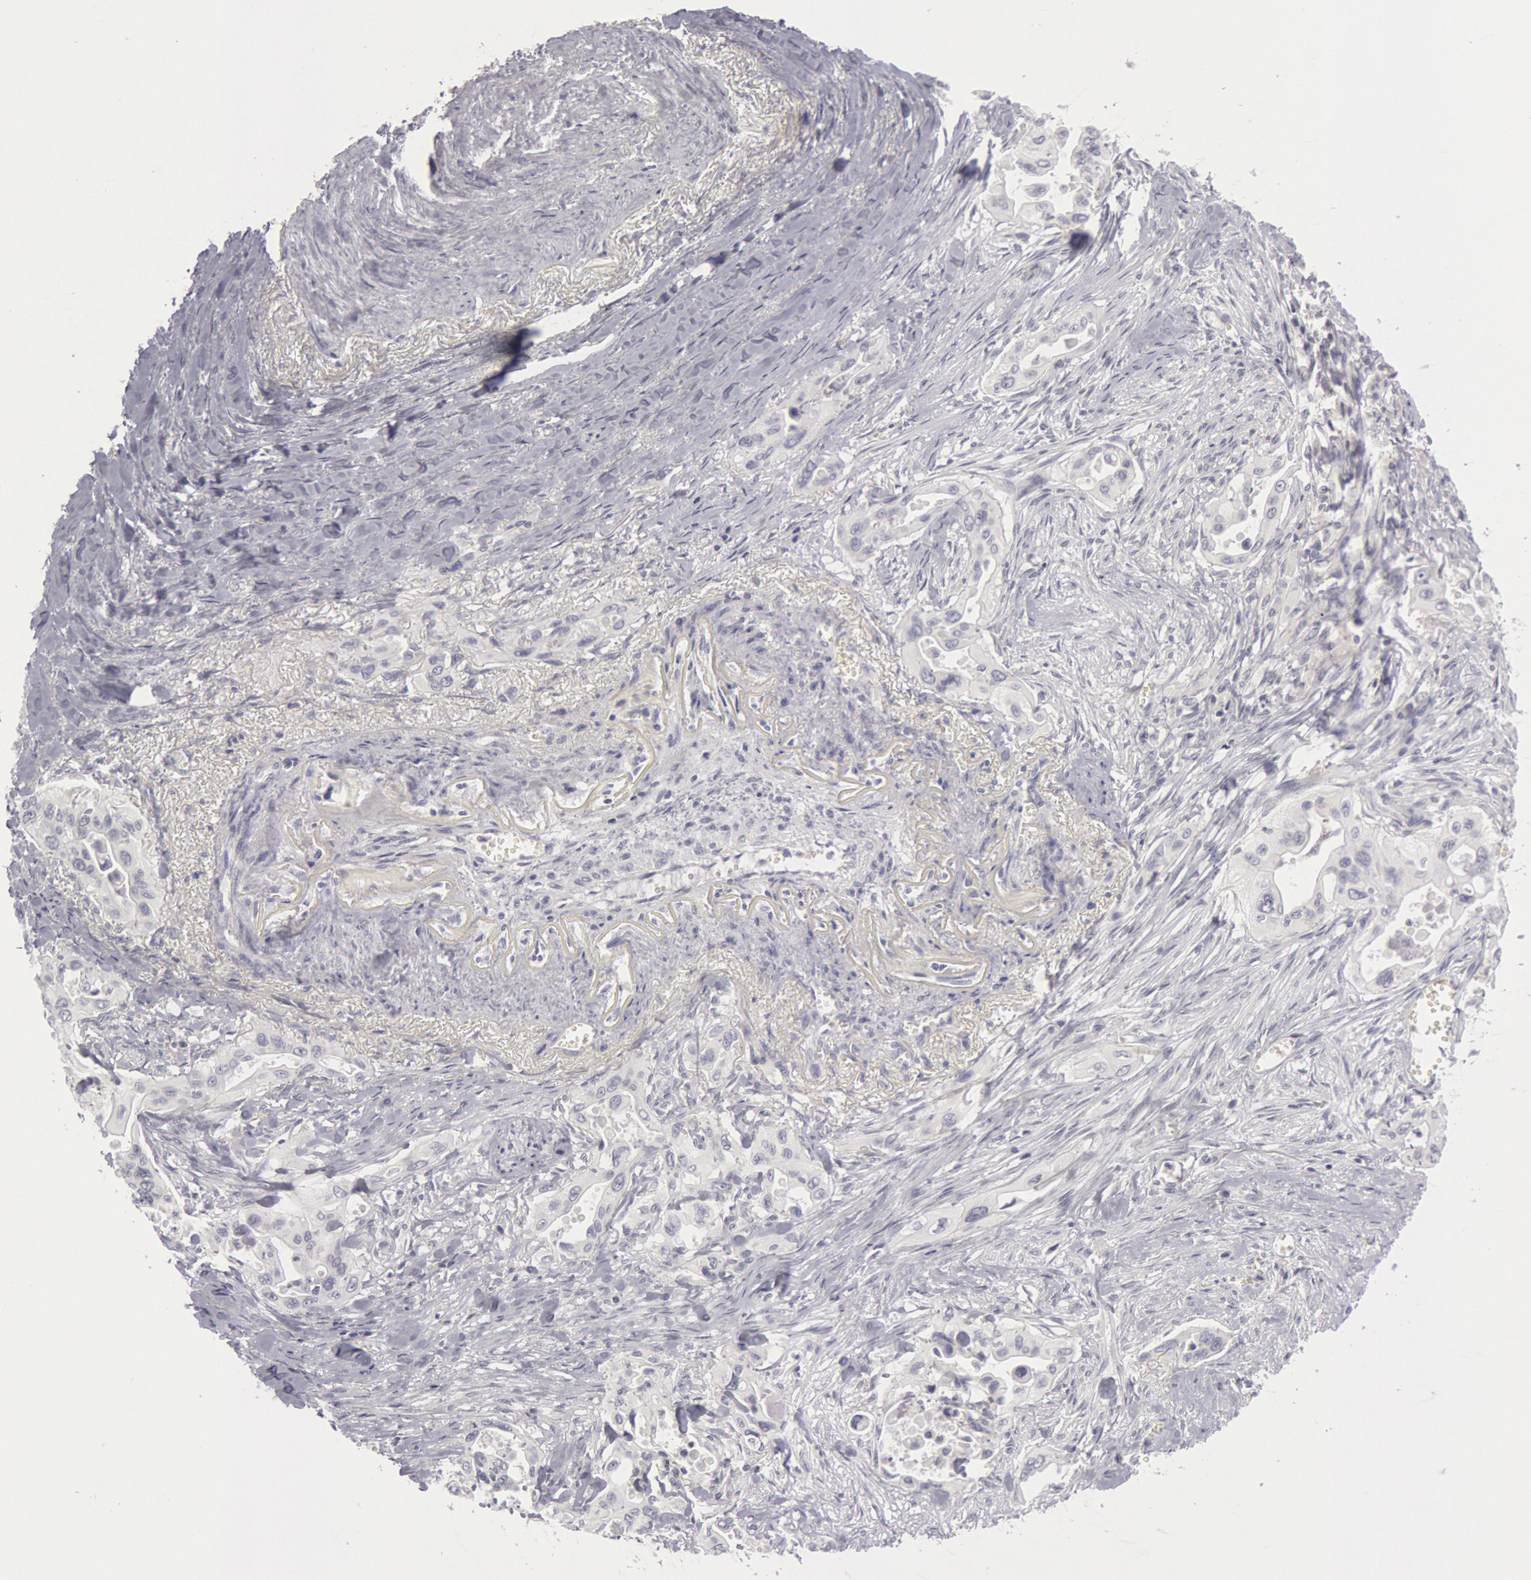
{"staining": {"intensity": "negative", "quantity": "none", "location": "none"}, "tissue": "pancreatic cancer", "cell_type": "Tumor cells", "image_type": "cancer", "snomed": [{"axis": "morphology", "description": "Adenocarcinoma, NOS"}, {"axis": "topography", "description": "Pancreas"}], "caption": "Adenocarcinoma (pancreatic) stained for a protein using immunohistochemistry shows no expression tumor cells.", "gene": "KRT16", "patient": {"sex": "male", "age": 77}}